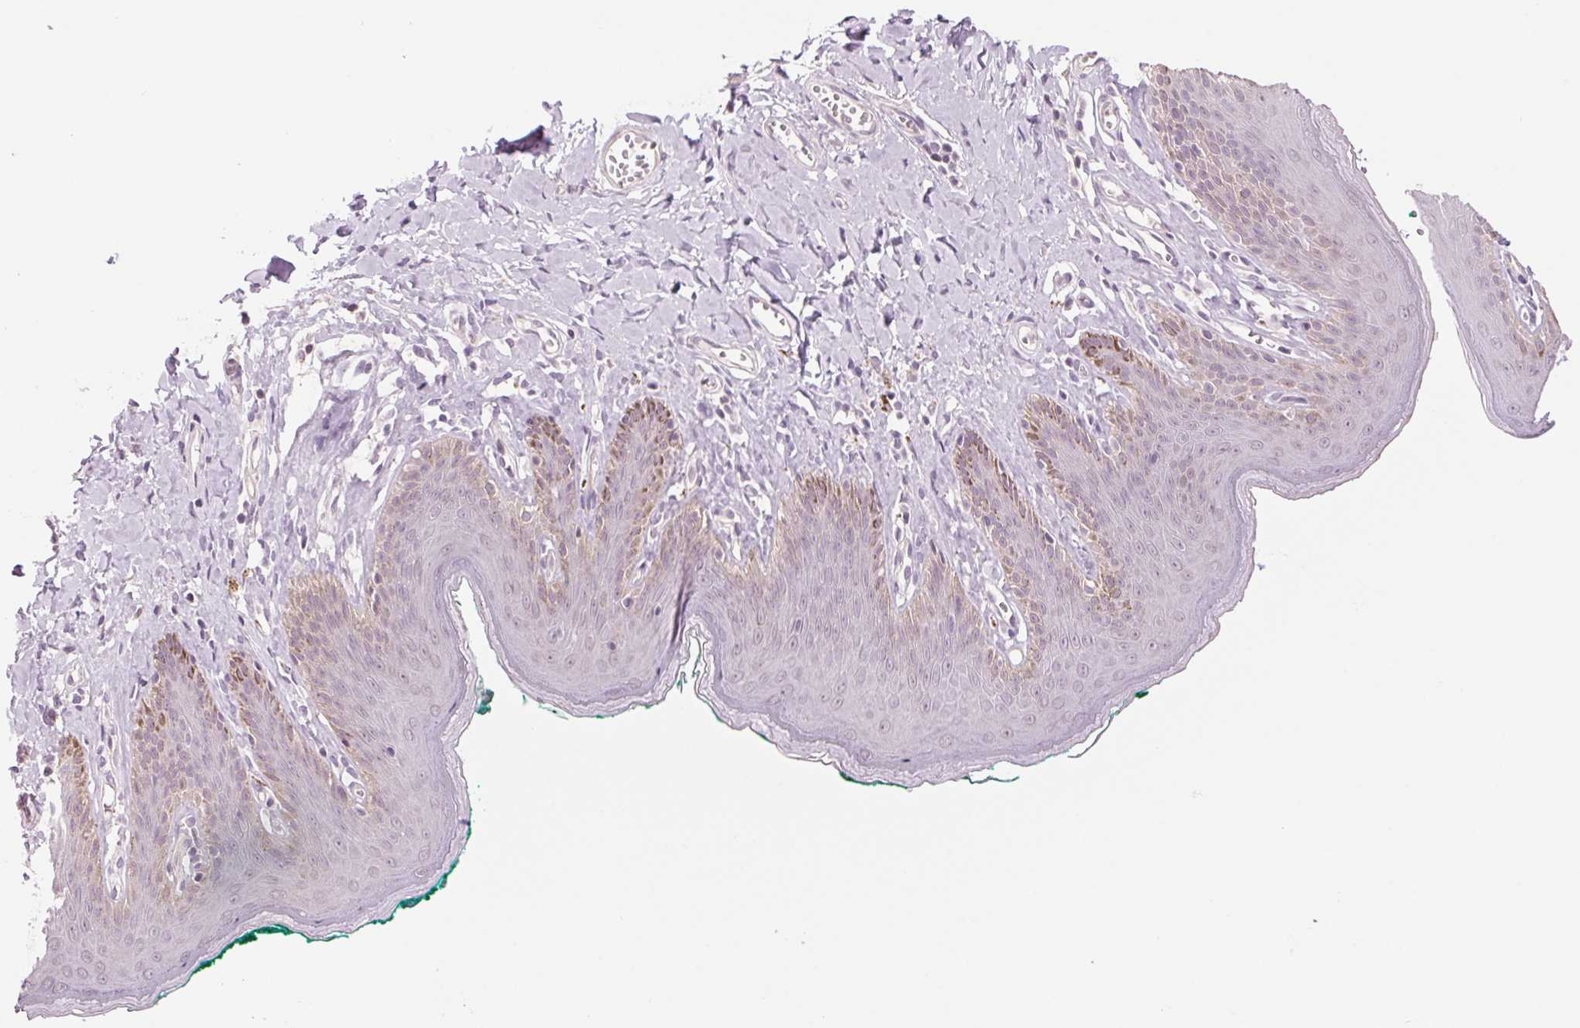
{"staining": {"intensity": "moderate", "quantity": "<25%", "location": "cytoplasmic/membranous"}, "tissue": "skin", "cell_type": "Epidermal cells", "image_type": "normal", "snomed": [{"axis": "morphology", "description": "Normal tissue, NOS"}, {"axis": "topography", "description": "Vulva"}, {"axis": "topography", "description": "Peripheral nerve tissue"}], "caption": "A photomicrograph of skin stained for a protein reveals moderate cytoplasmic/membranous brown staining in epidermal cells.", "gene": "MPO", "patient": {"sex": "female", "age": 66}}